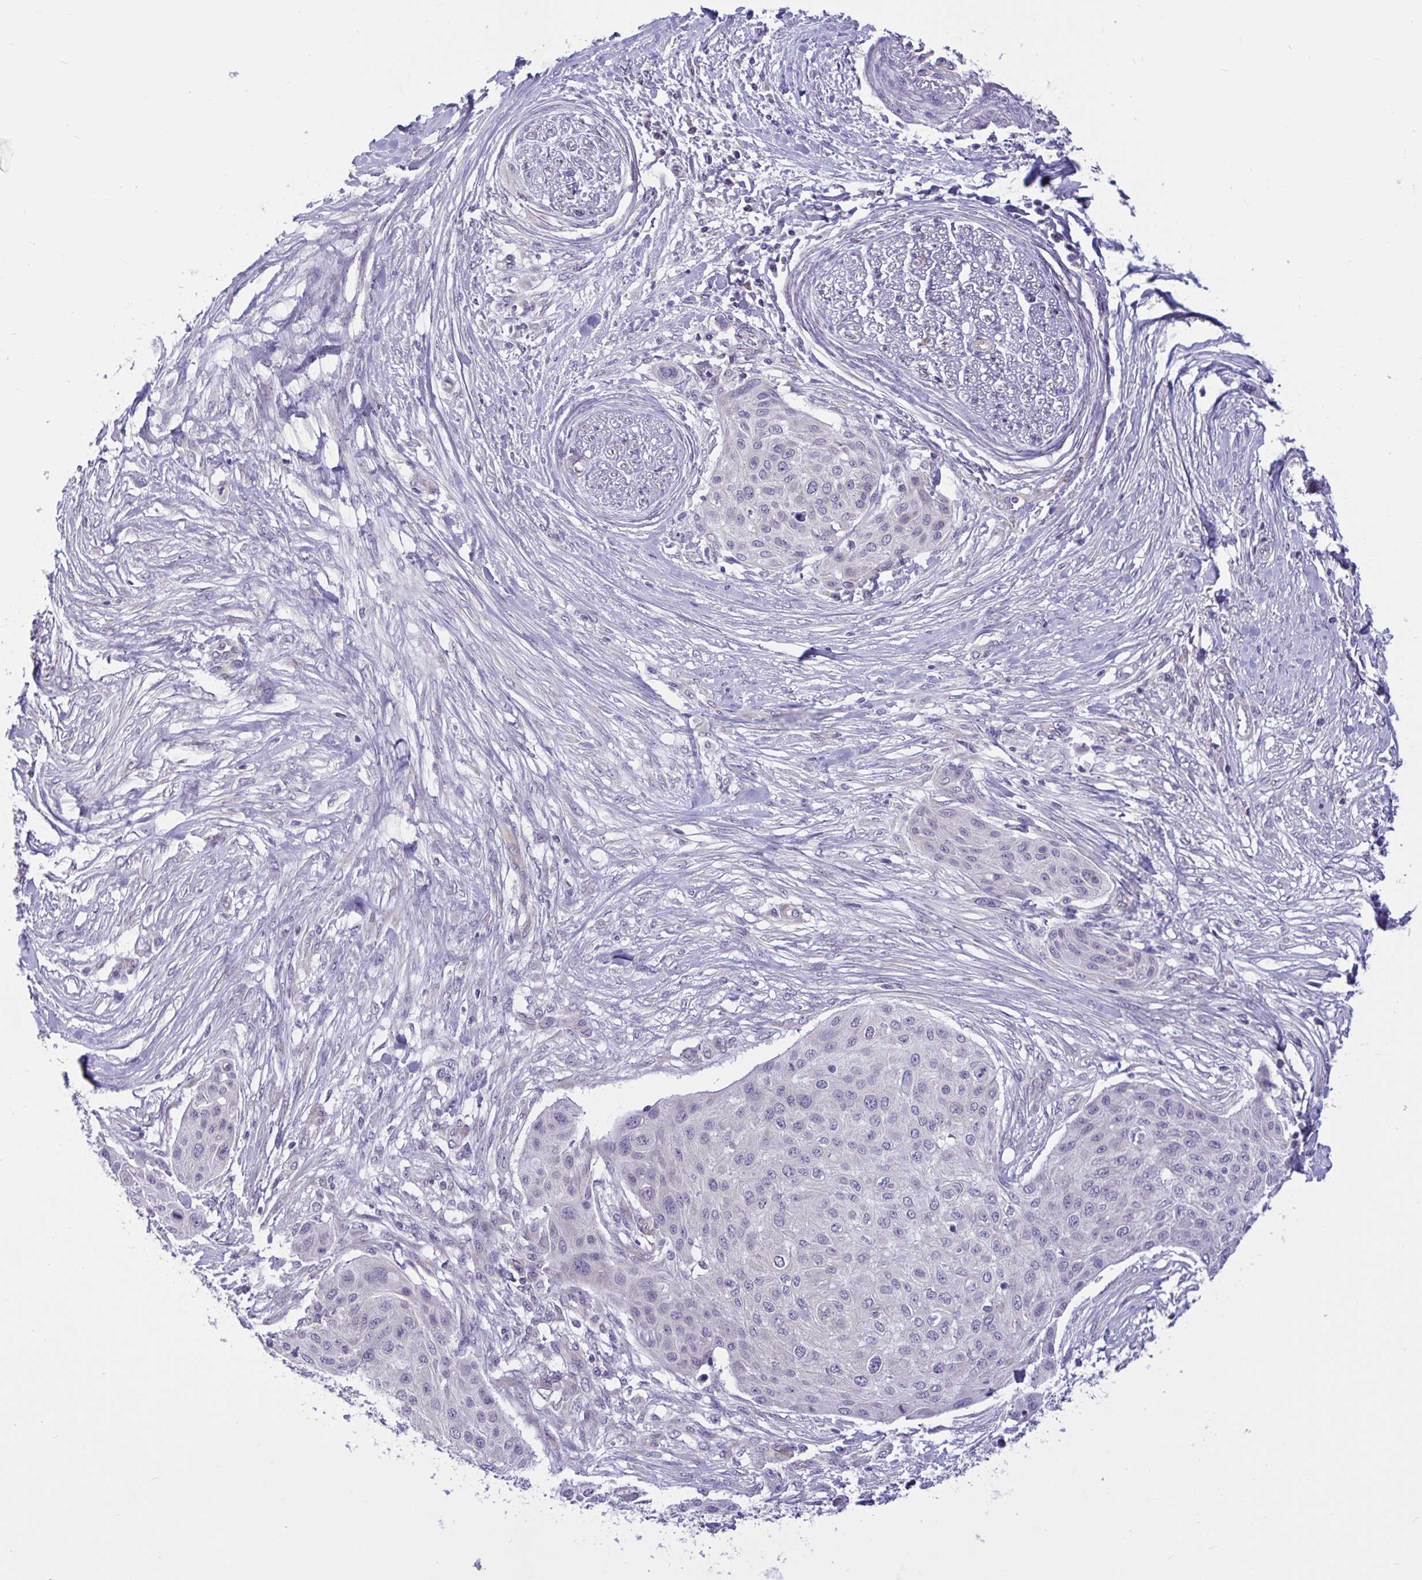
{"staining": {"intensity": "negative", "quantity": "none", "location": "none"}, "tissue": "skin cancer", "cell_type": "Tumor cells", "image_type": "cancer", "snomed": [{"axis": "morphology", "description": "Squamous cell carcinoma, NOS"}, {"axis": "topography", "description": "Skin"}], "caption": "Immunohistochemical staining of squamous cell carcinoma (skin) shows no significant expression in tumor cells.", "gene": "CAMLG", "patient": {"sex": "female", "age": 87}}